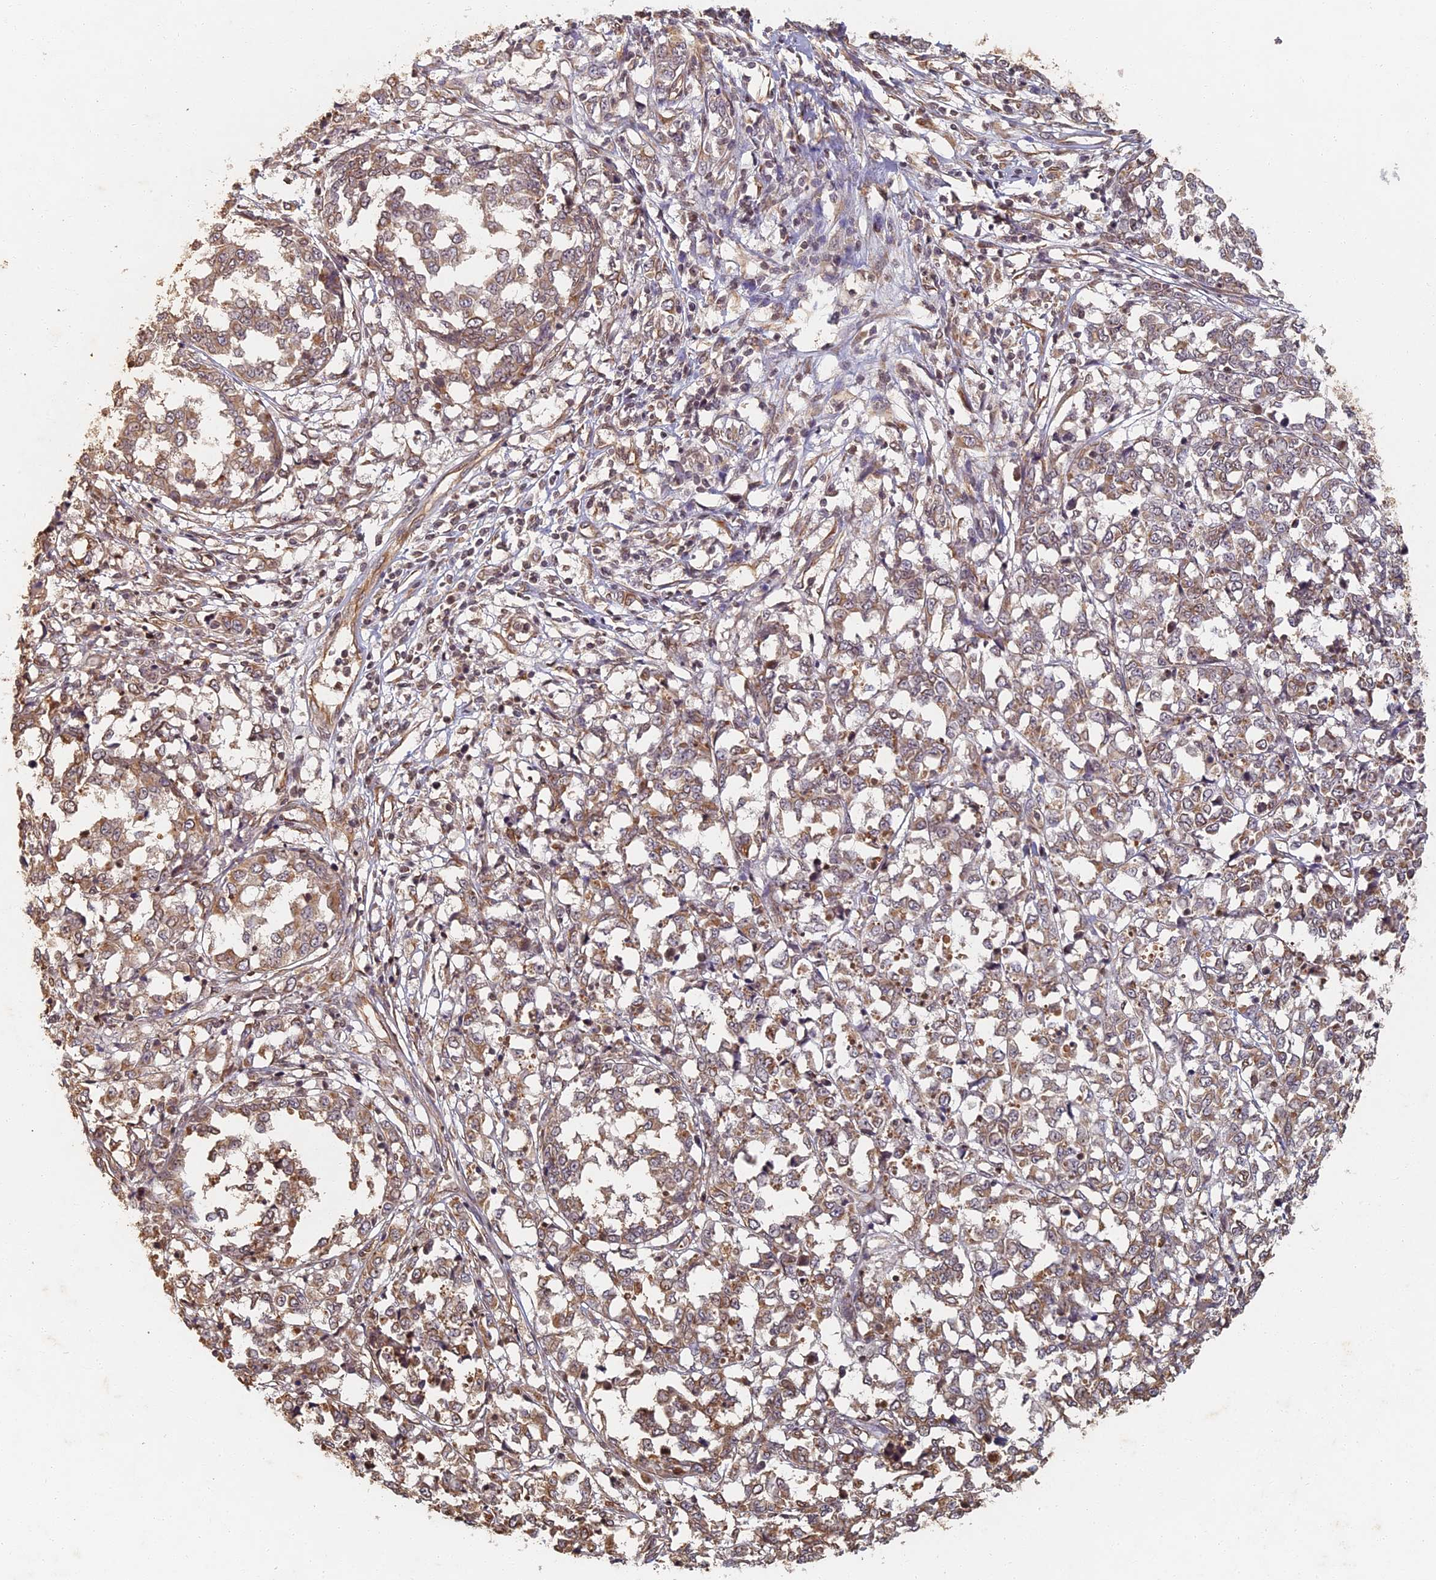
{"staining": {"intensity": "weak", "quantity": ">75%", "location": "cytoplasmic/membranous"}, "tissue": "melanoma", "cell_type": "Tumor cells", "image_type": "cancer", "snomed": [{"axis": "morphology", "description": "Malignant melanoma, NOS"}, {"axis": "topography", "description": "Skin"}], "caption": "The immunohistochemical stain labels weak cytoplasmic/membranous staining in tumor cells of malignant melanoma tissue.", "gene": "ABCB10", "patient": {"sex": "female", "age": 72}}